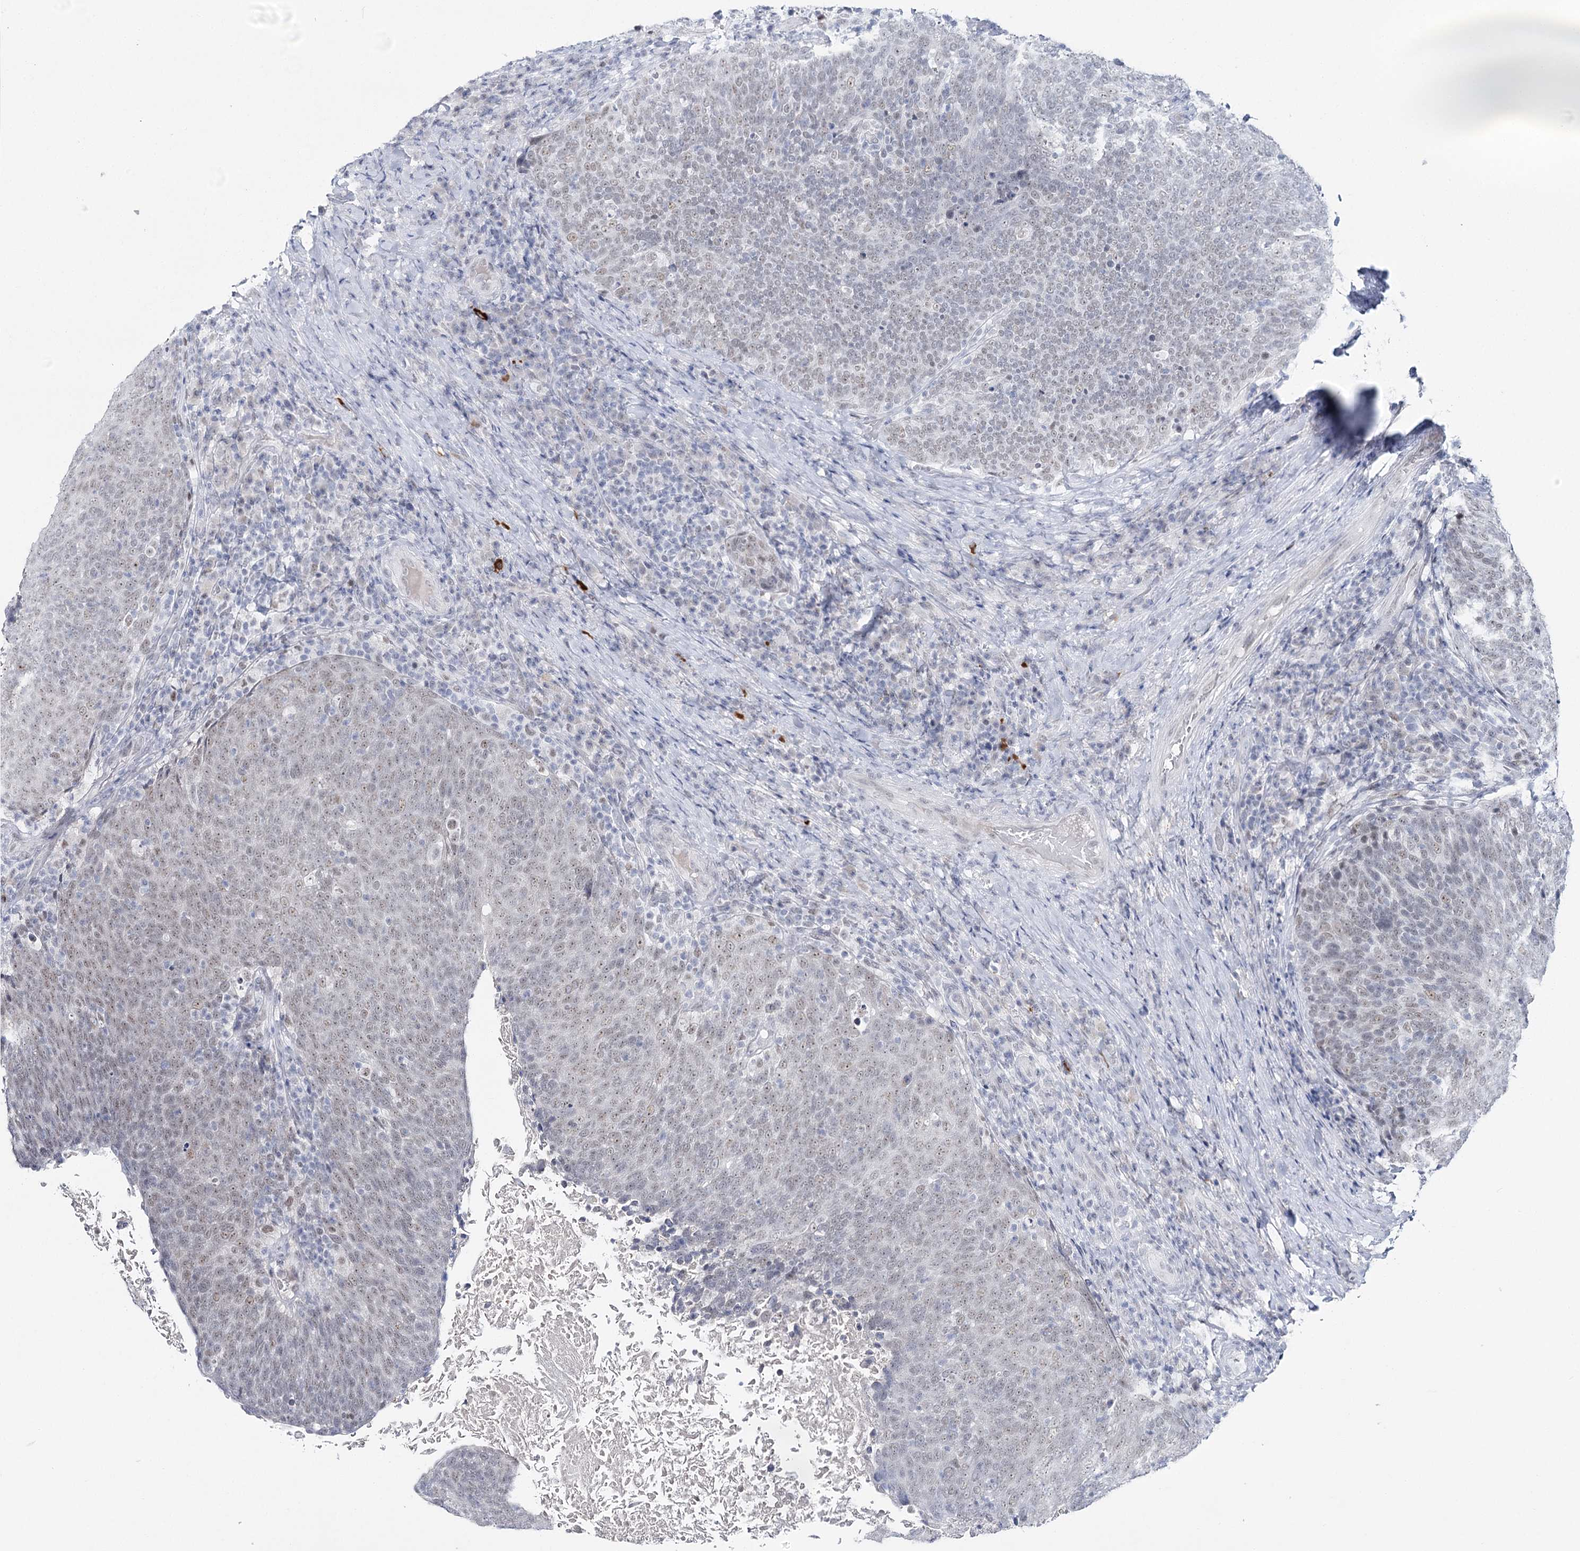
{"staining": {"intensity": "weak", "quantity": ">75%", "location": "nuclear"}, "tissue": "head and neck cancer", "cell_type": "Tumor cells", "image_type": "cancer", "snomed": [{"axis": "morphology", "description": "Squamous cell carcinoma, NOS"}, {"axis": "morphology", "description": "Squamous cell carcinoma, metastatic, NOS"}, {"axis": "topography", "description": "Lymph node"}, {"axis": "topography", "description": "Head-Neck"}], "caption": "Protein expression analysis of squamous cell carcinoma (head and neck) demonstrates weak nuclear positivity in approximately >75% of tumor cells.", "gene": "ZC3H8", "patient": {"sex": "male", "age": 62}}